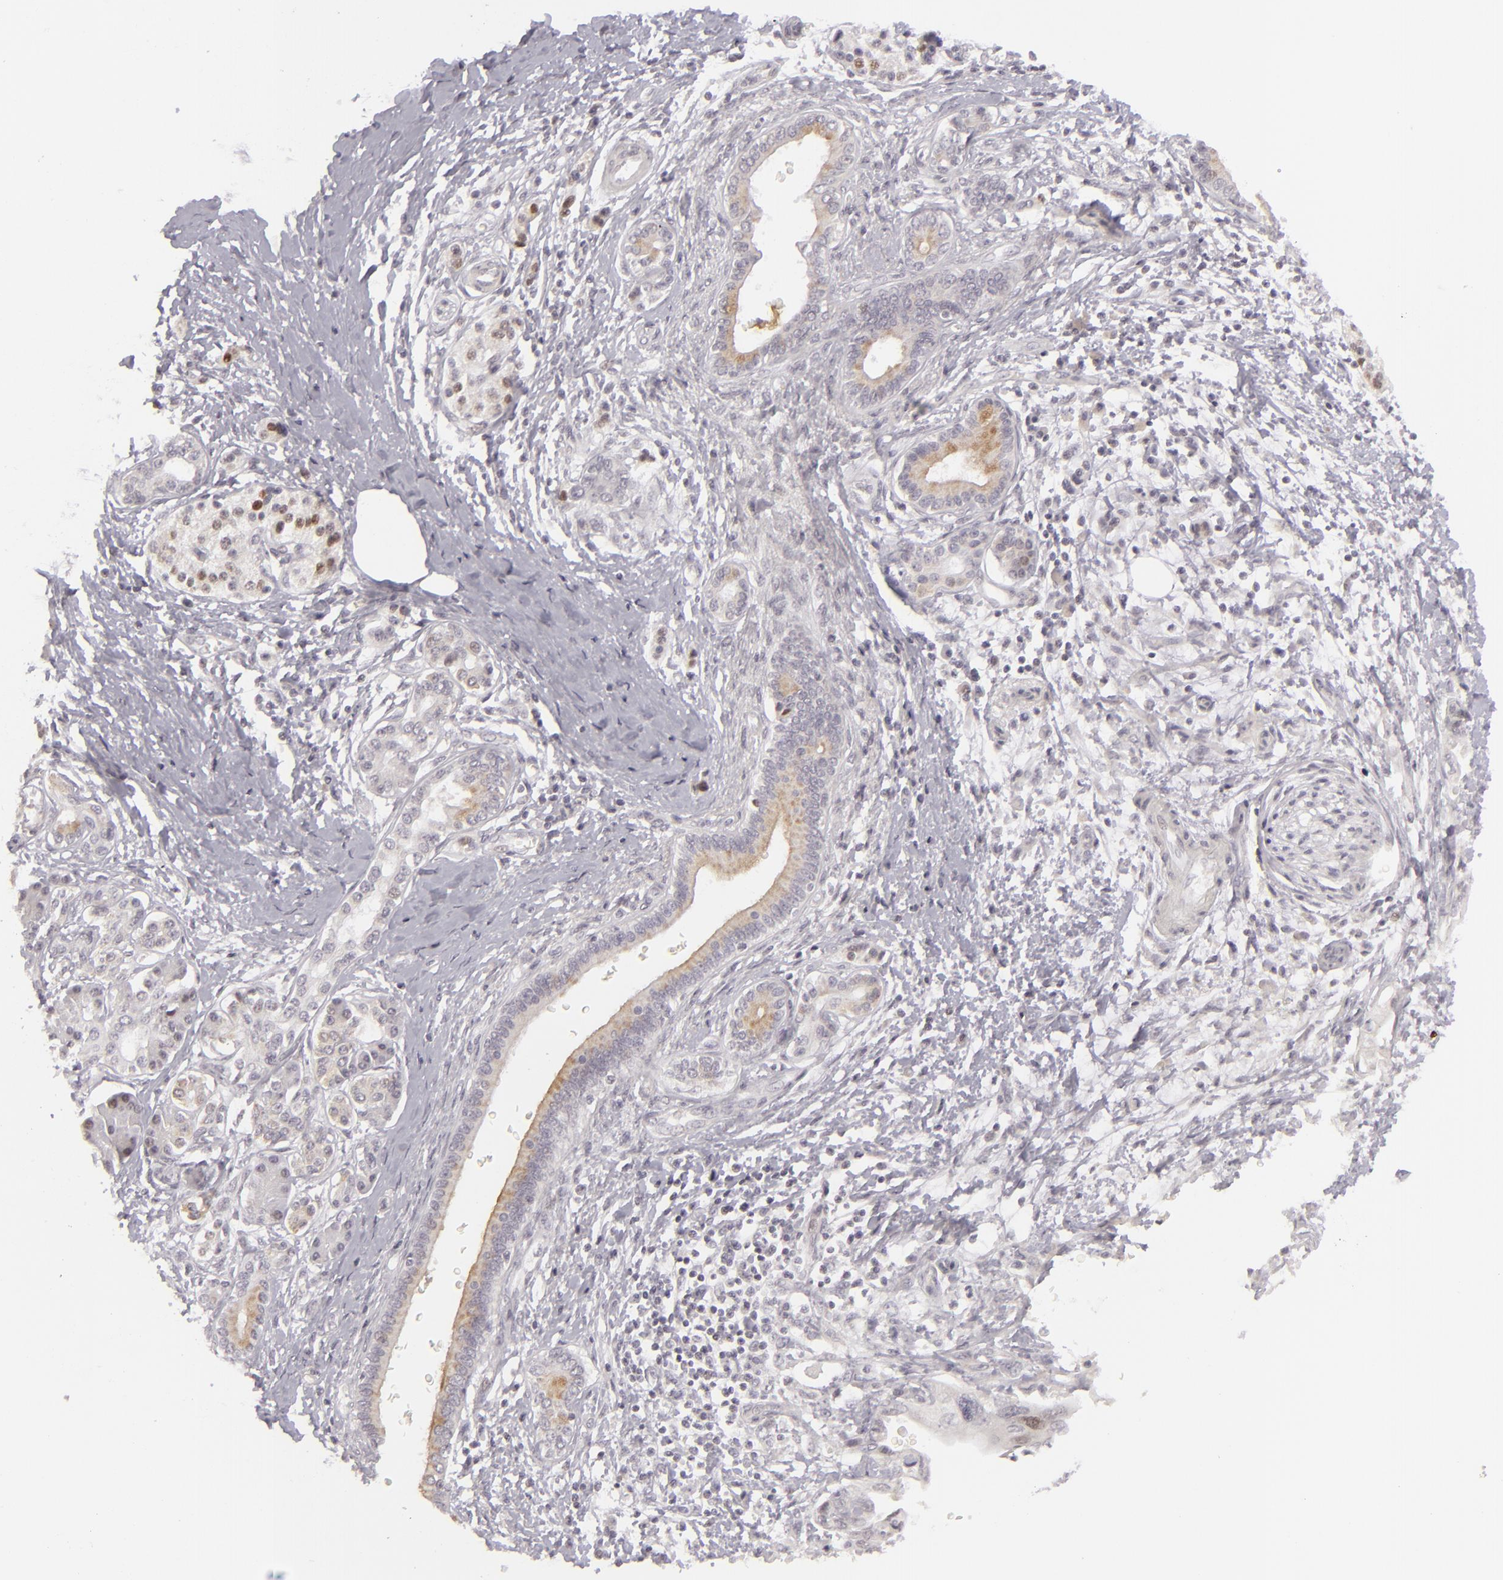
{"staining": {"intensity": "weak", "quantity": "<25%", "location": "cytoplasmic/membranous,nuclear"}, "tissue": "pancreatic cancer", "cell_type": "Tumor cells", "image_type": "cancer", "snomed": [{"axis": "morphology", "description": "Adenocarcinoma, NOS"}, {"axis": "topography", "description": "Pancreas"}], "caption": "High magnification brightfield microscopy of pancreatic adenocarcinoma stained with DAB (3,3'-diaminobenzidine) (brown) and counterstained with hematoxylin (blue): tumor cells show no significant staining.", "gene": "SIX1", "patient": {"sex": "female", "age": 66}}